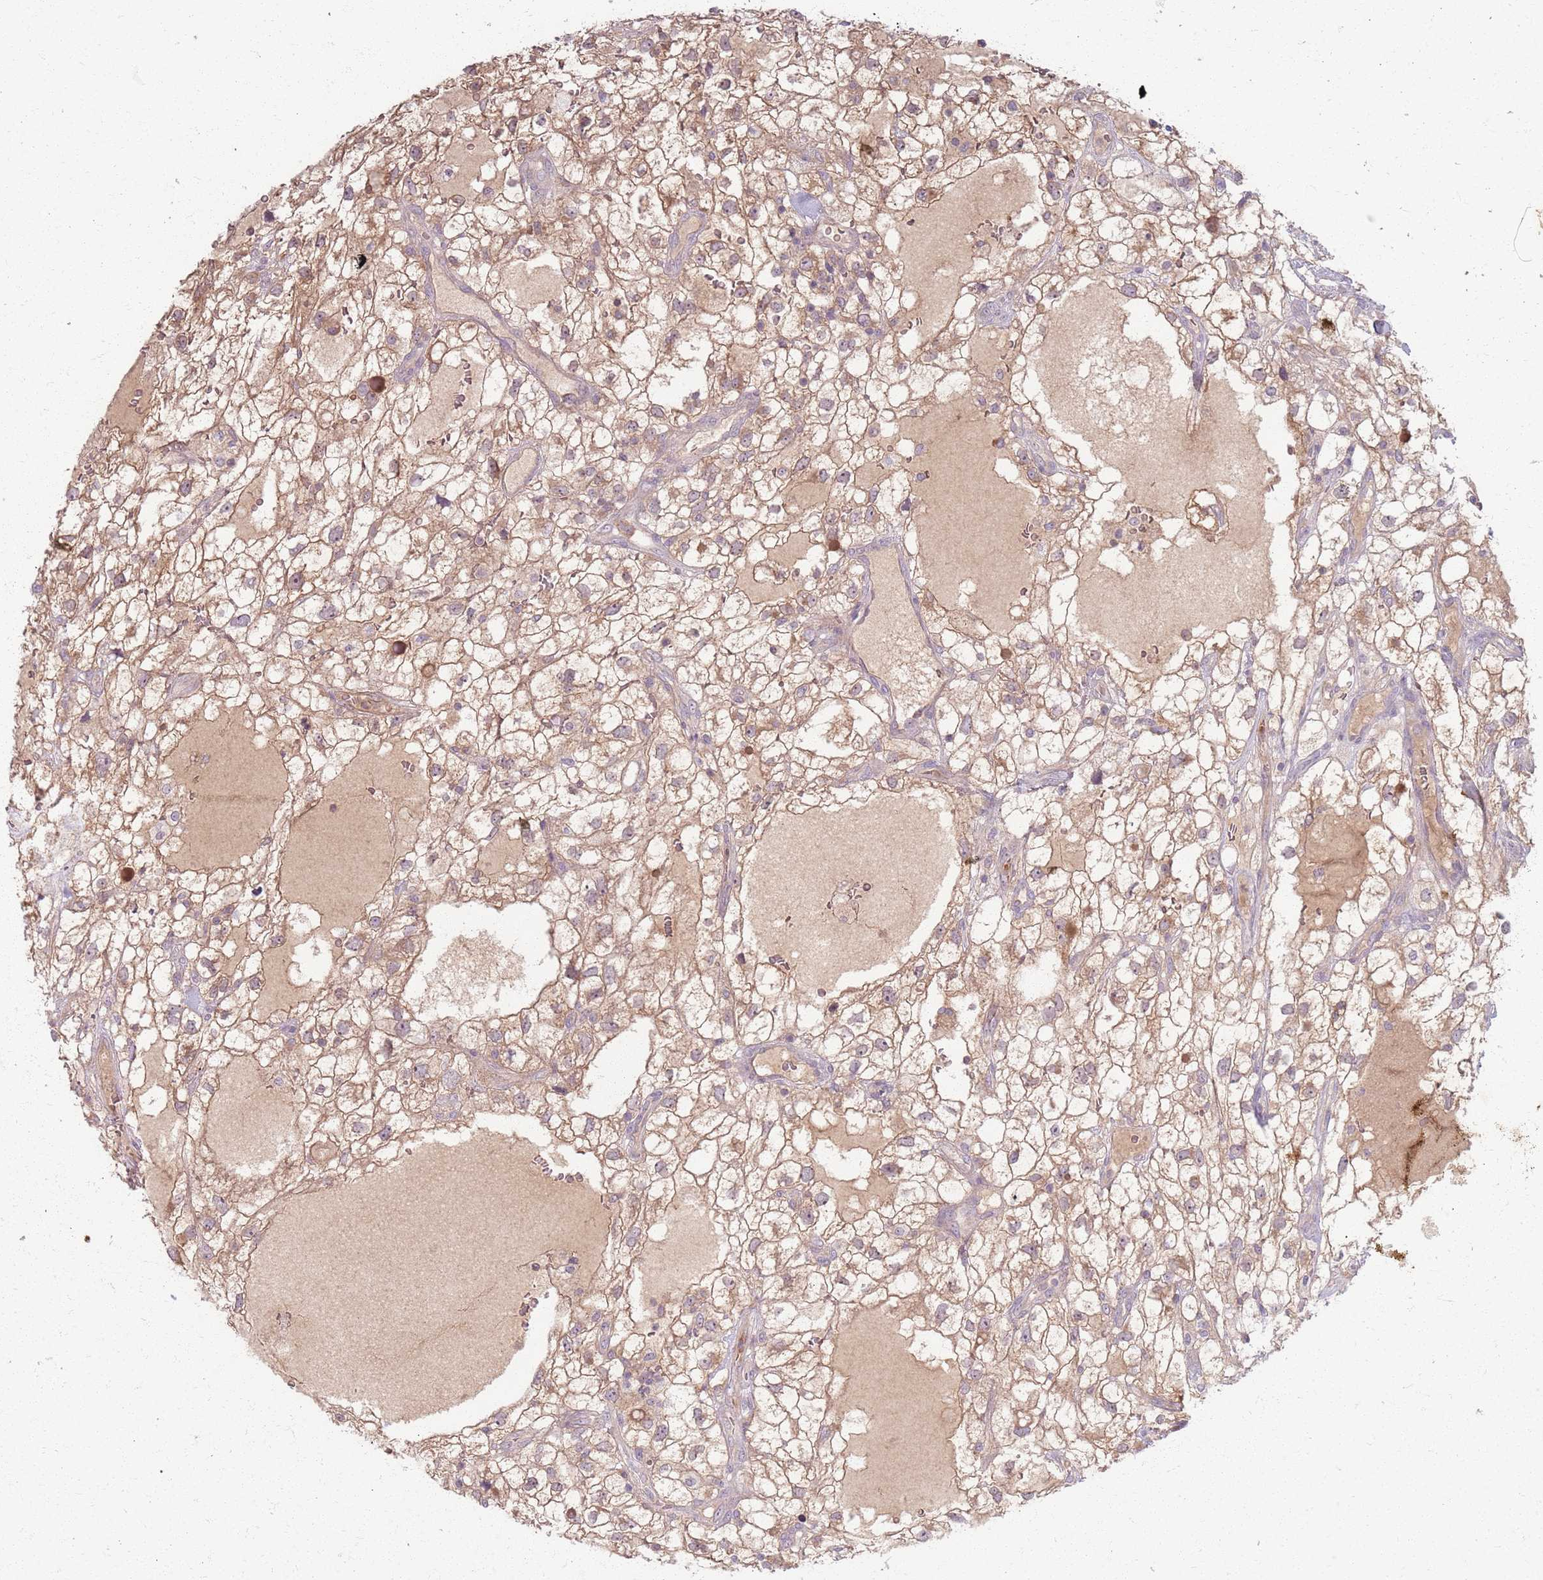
{"staining": {"intensity": "moderate", "quantity": ">75%", "location": "cytoplasmic/membranous"}, "tissue": "renal cancer", "cell_type": "Tumor cells", "image_type": "cancer", "snomed": [{"axis": "morphology", "description": "Adenocarcinoma, NOS"}, {"axis": "topography", "description": "Kidney"}], "caption": "Immunohistochemistry staining of adenocarcinoma (renal), which reveals medium levels of moderate cytoplasmic/membranous positivity in about >75% of tumor cells indicating moderate cytoplasmic/membranous protein positivity. The staining was performed using DAB (brown) for protein detection and nuclei were counterstained in hematoxylin (blue).", "gene": "ZDHHC2", "patient": {"sex": "male", "age": 59}}